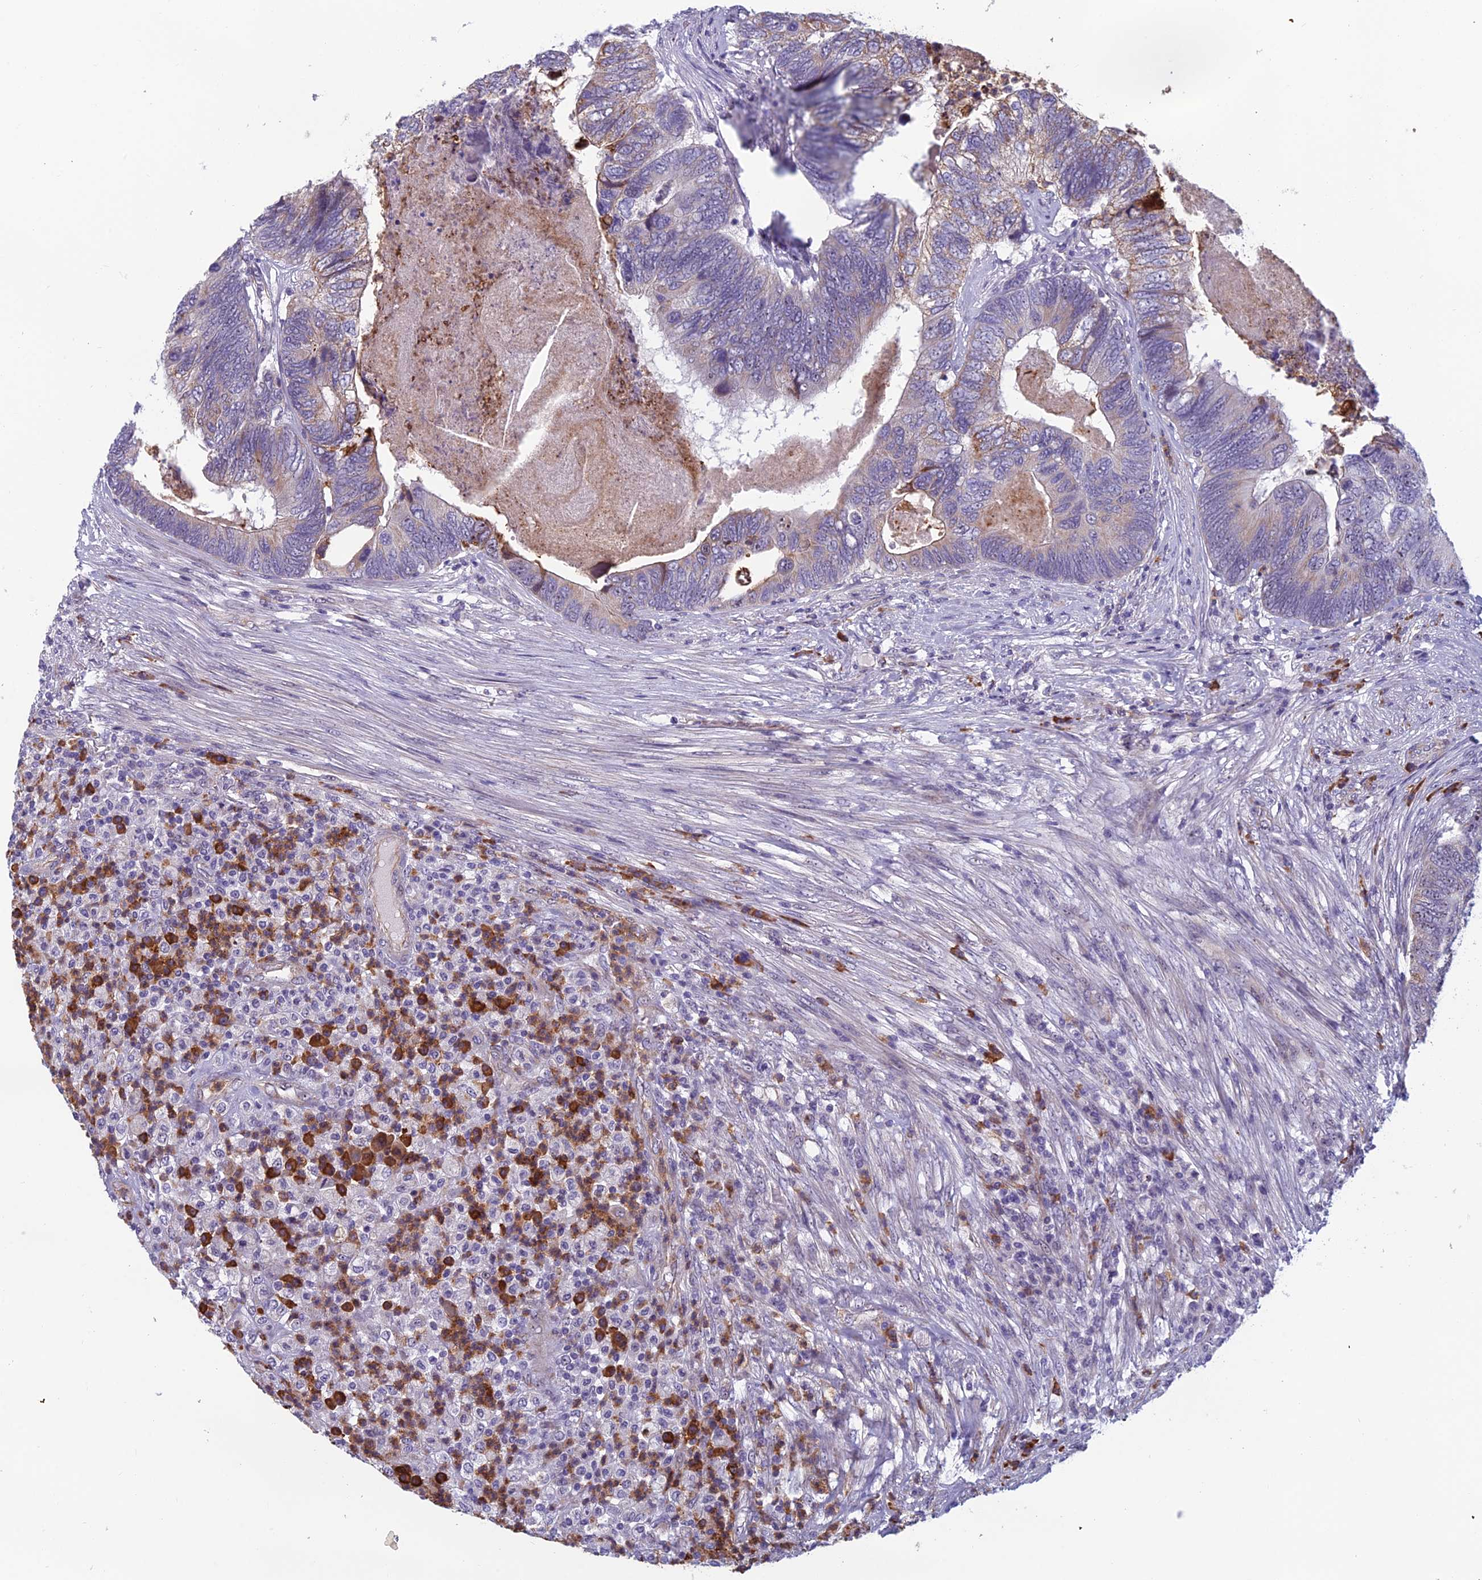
{"staining": {"intensity": "weak", "quantity": "25%-75%", "location": "cytoplasmic/membranous"}, "tissue": "colorectal cancer", "cell_type": "Tumor cells", "image_type": "cancer", "snomed": [{"axis": "morphology", "description": "Adenocarcinoma, NOS"}, {"axis": "topography", "description": "Colon"}], "caption": "A low amount of weak cytoplasmic/membranous expression is seen in about 25%-75% of tumor cells in colorectal cancer (adenocarcinoma) tissue.", "gene": "NOC2L", "patient": {"sex": "female", "age": 67}}